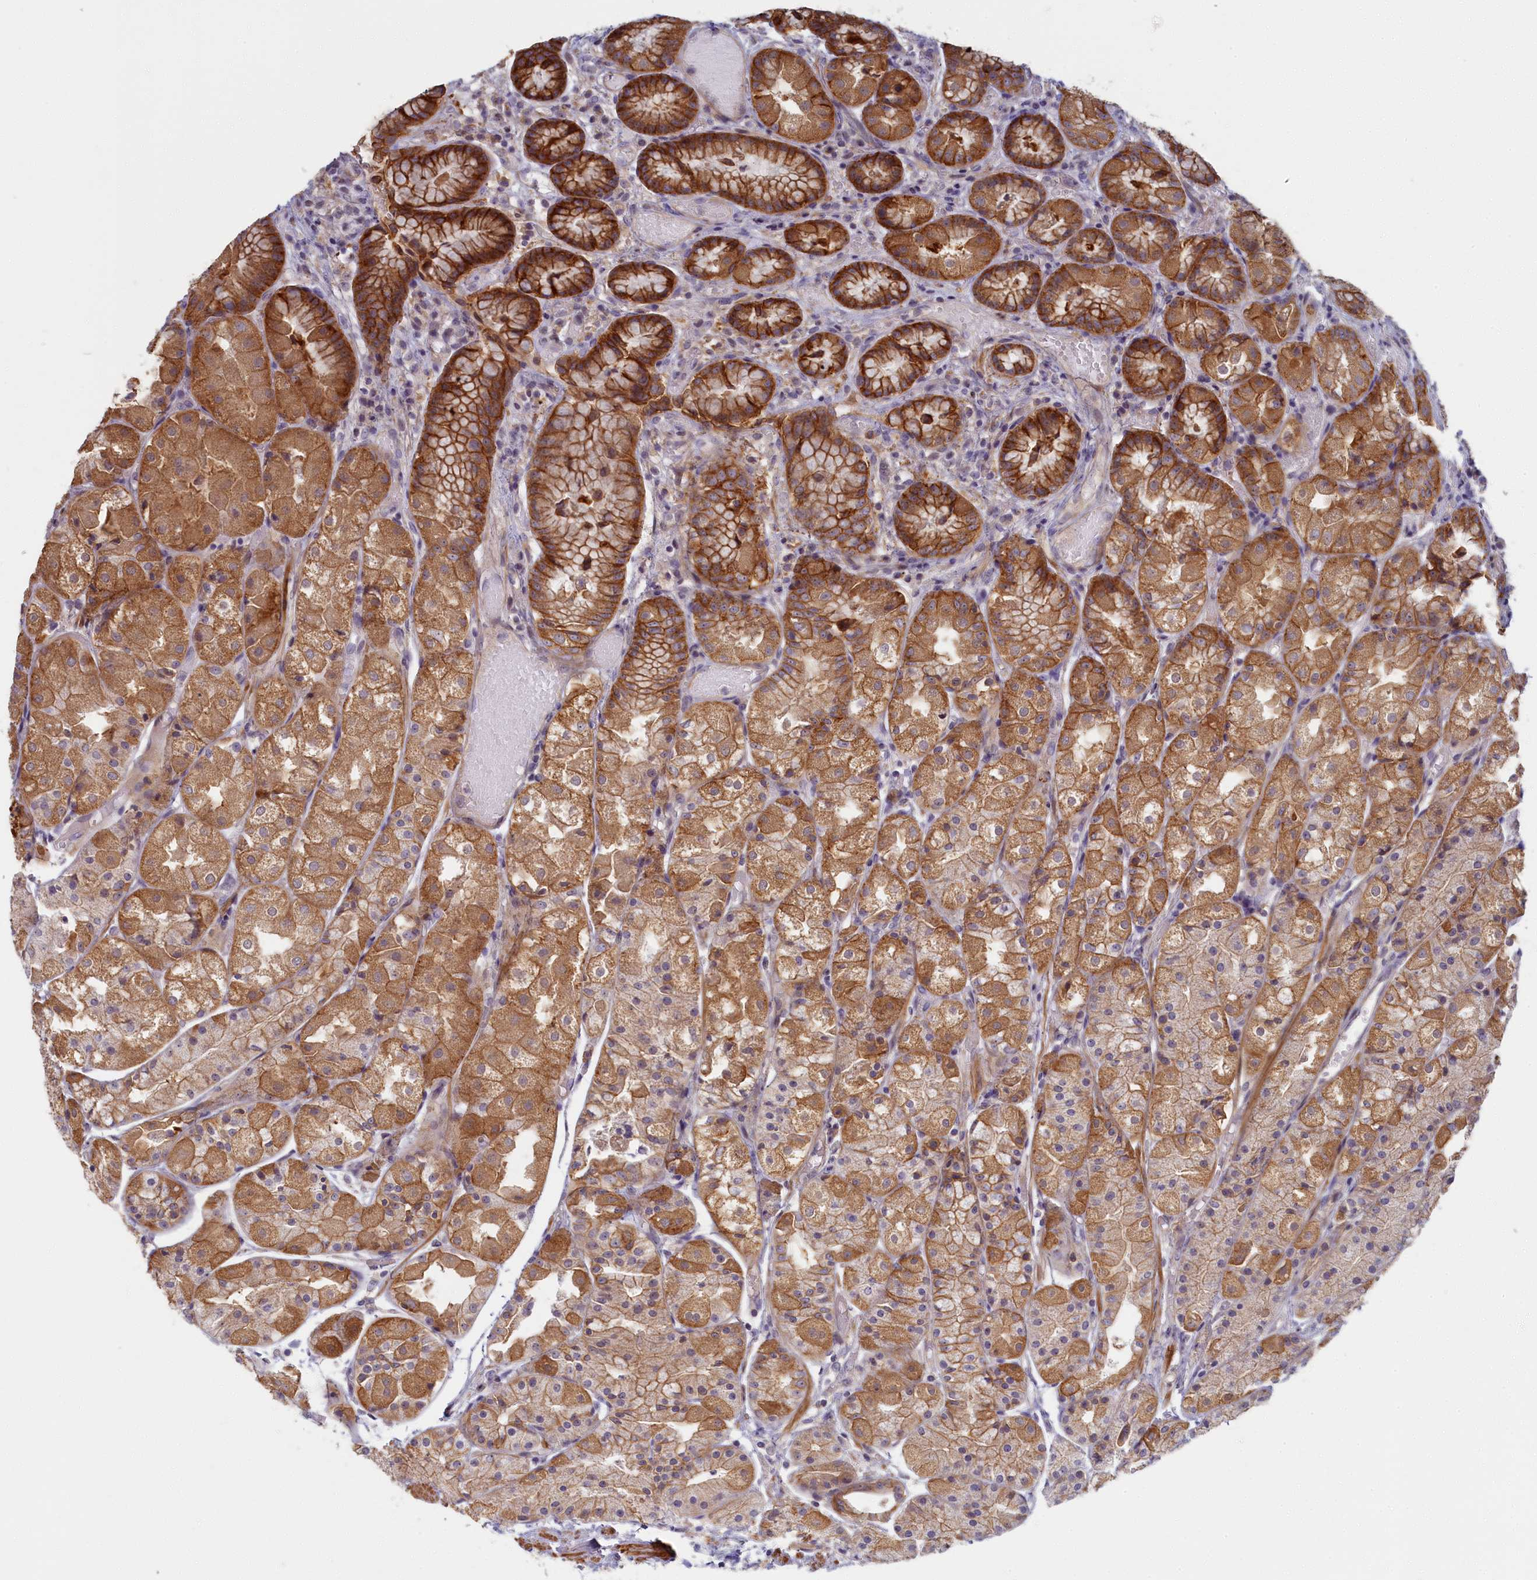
{"staining": {"intensity": "strong", "quantity": ">75%", "location": "cytoplasmic/membranous"}, "tissue": "stomach", "cell_type": "Glandular cells", "image_type": "normal", "snomed": [{"axis": "morphology", "description": "Normal tissue, NOS"}, {"axis": "topography", "description": "Stomach, upper"}], "caption": "A micrograph of stomach stained for a protein reveals strong cytoplasmic/membranous brown staining in glandular cells.", "gene": "TRPM4", "patient": {"sex": "male", "age": 72}}